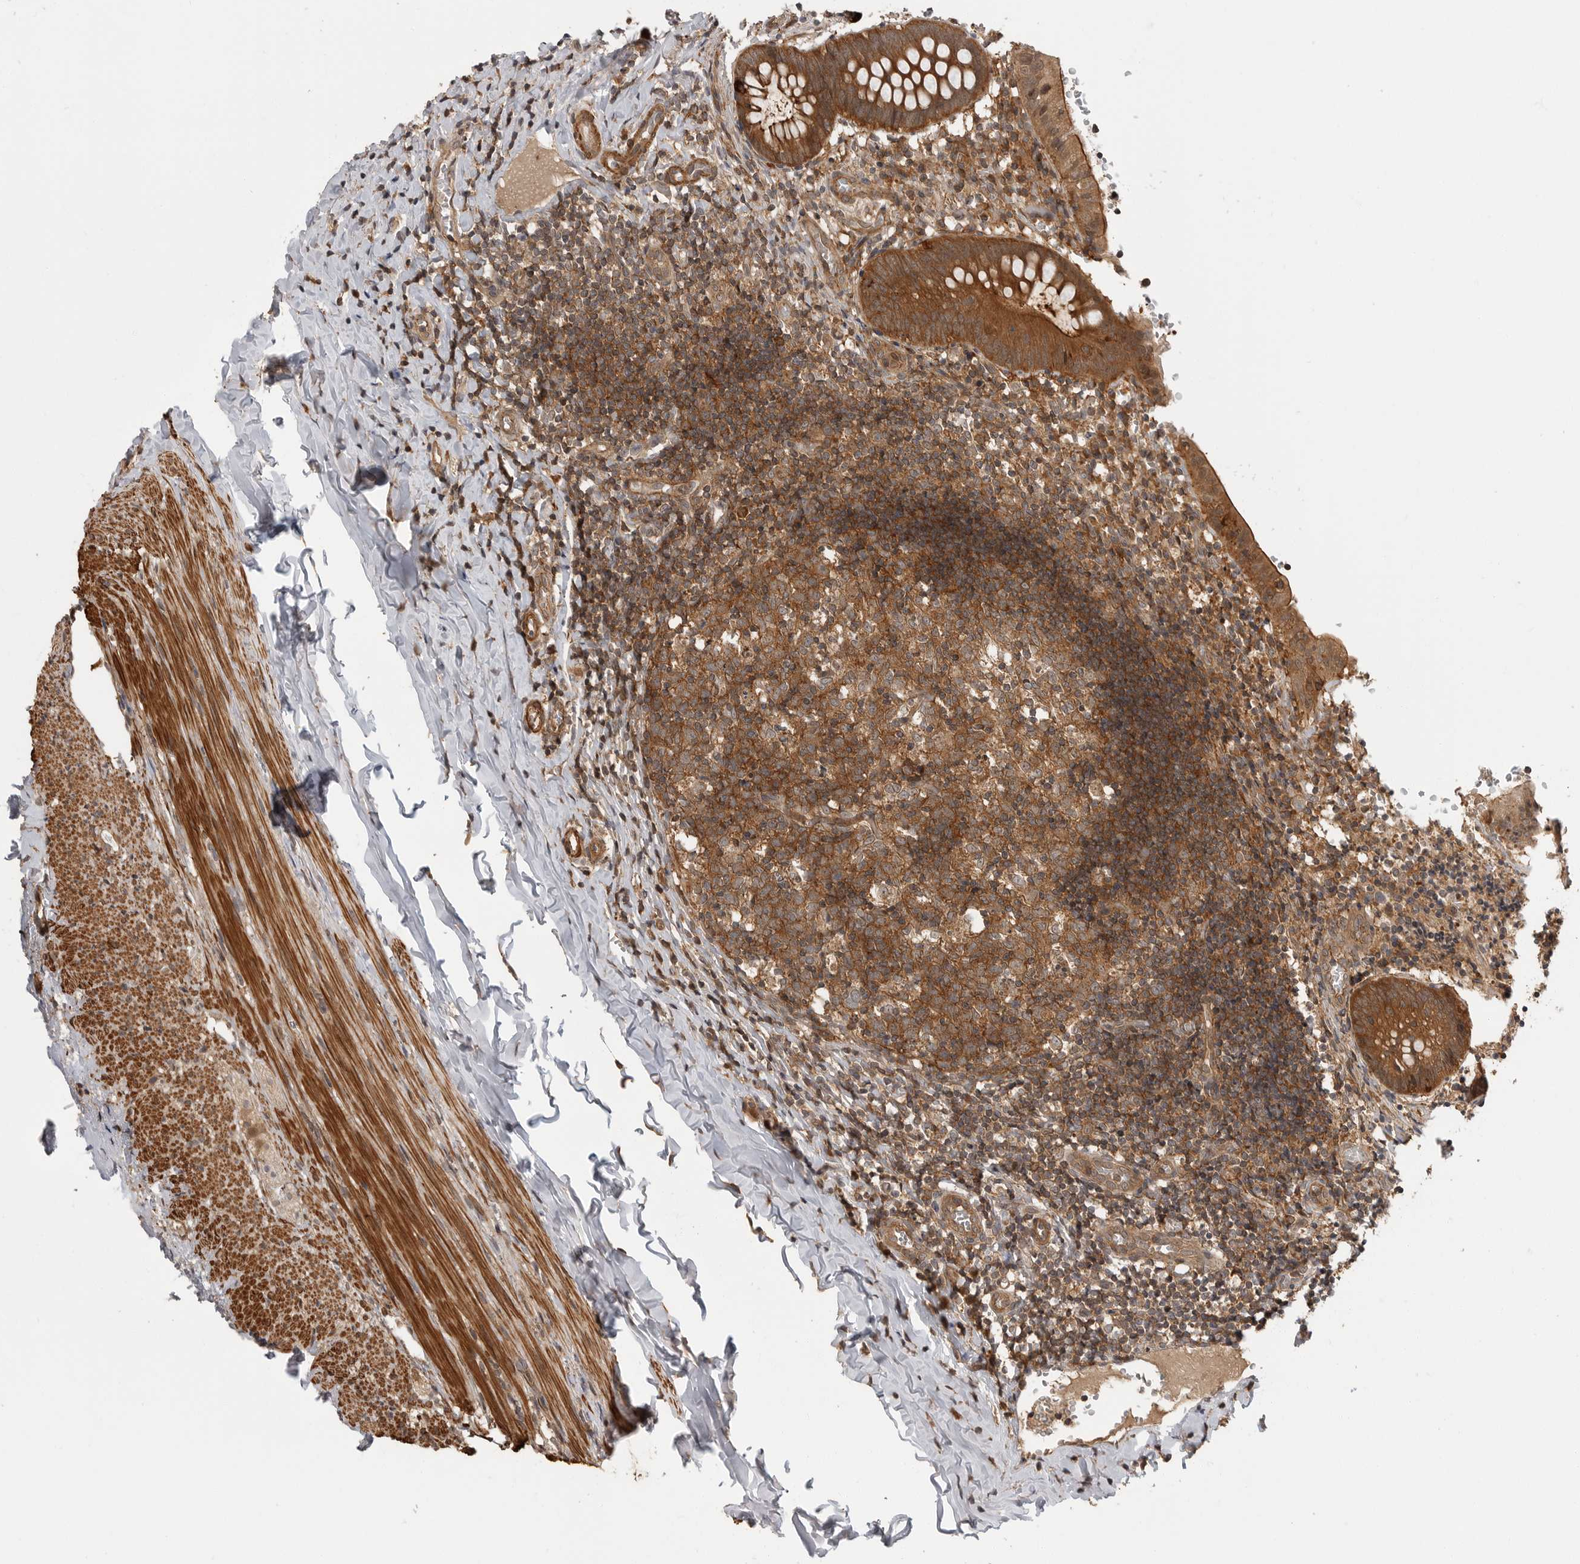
{"staining": {"intensity": "strong", "quantity": ">75%", "location": "cytoplasmic/membranous"}, "tissue": "appendix", "cell_type": "Glandular cells", "image_type": "normal", "snomed": [{"axis": "morphology", "description": "Normal tissue, NOS"}, {"axis": "topography", "description": "Appendix"}], "caption": "Protein staining reveals strong cytoplasmic/membranous positivity in approximately >75% of glandular cells in unremarkable appendix. The staining was performed using DAB, with brown indicating positive protein expression. Nuclei are stained blue with hematoxylin.", "gene": "ERN1", "patient": {"sex": "male", "age": 8}}